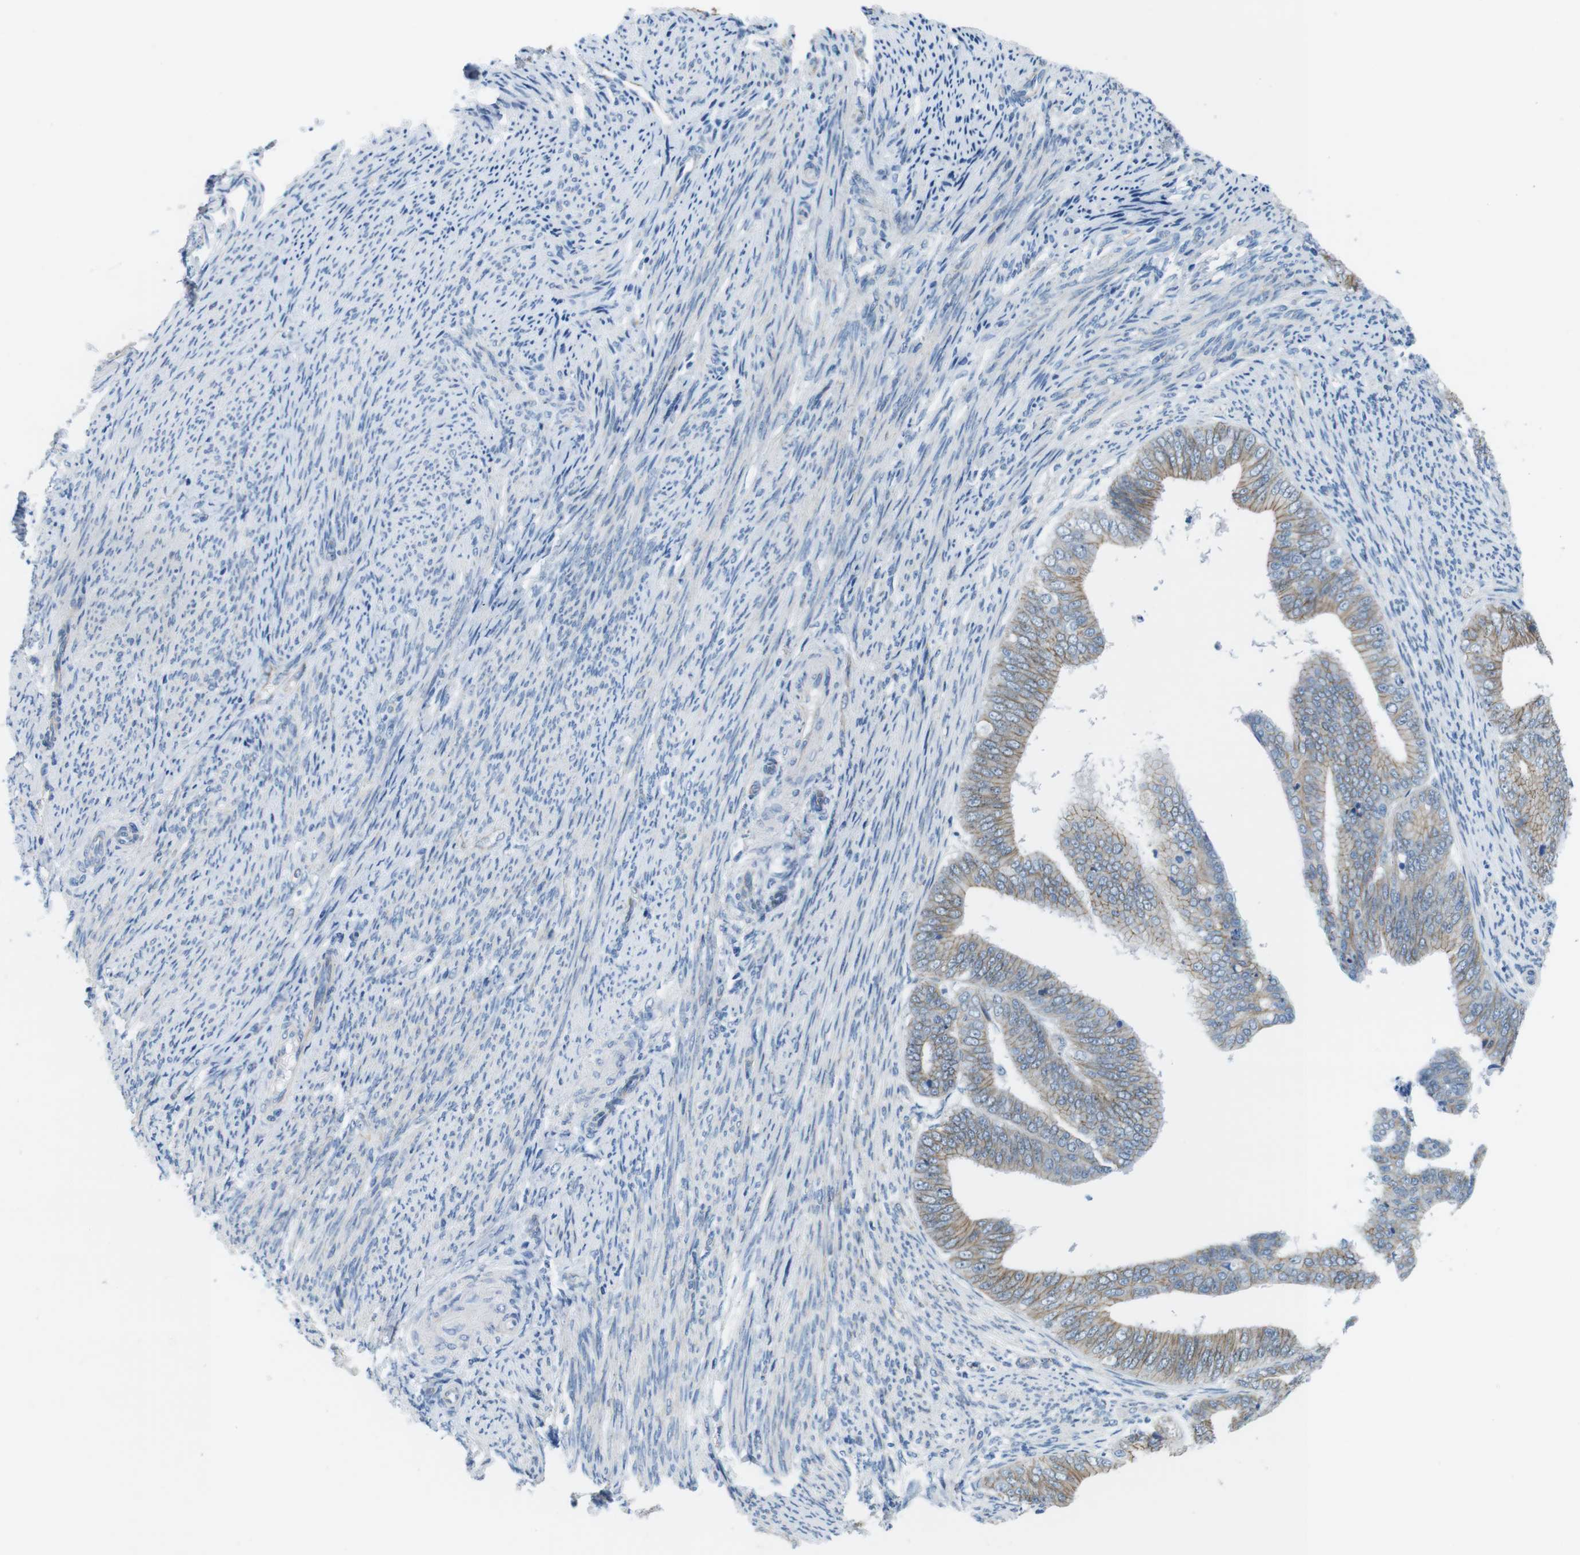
{"staining": {"intensity": "weak", "quantity": ">75%", "location": "cytoplasmic/membranous"}, "tissue": "endometrial cancer", "cell_type": "Tumor cells", "image_type": "cancer", "snomed": [{"axis": "morphology", "description": "Adenocarcinoma, NOS"}, {"axis": "topography", "description": "Endometrium"}], "caption": "Endometrial cancer (adenocarcinoma) was stained to show a protein in brown. There is low levels of weak cytoplasmic/membranous staining in about >75% of tumor cells.", "gene": "SLC6A6", "patient": {"sex": "female", "age": 63}}